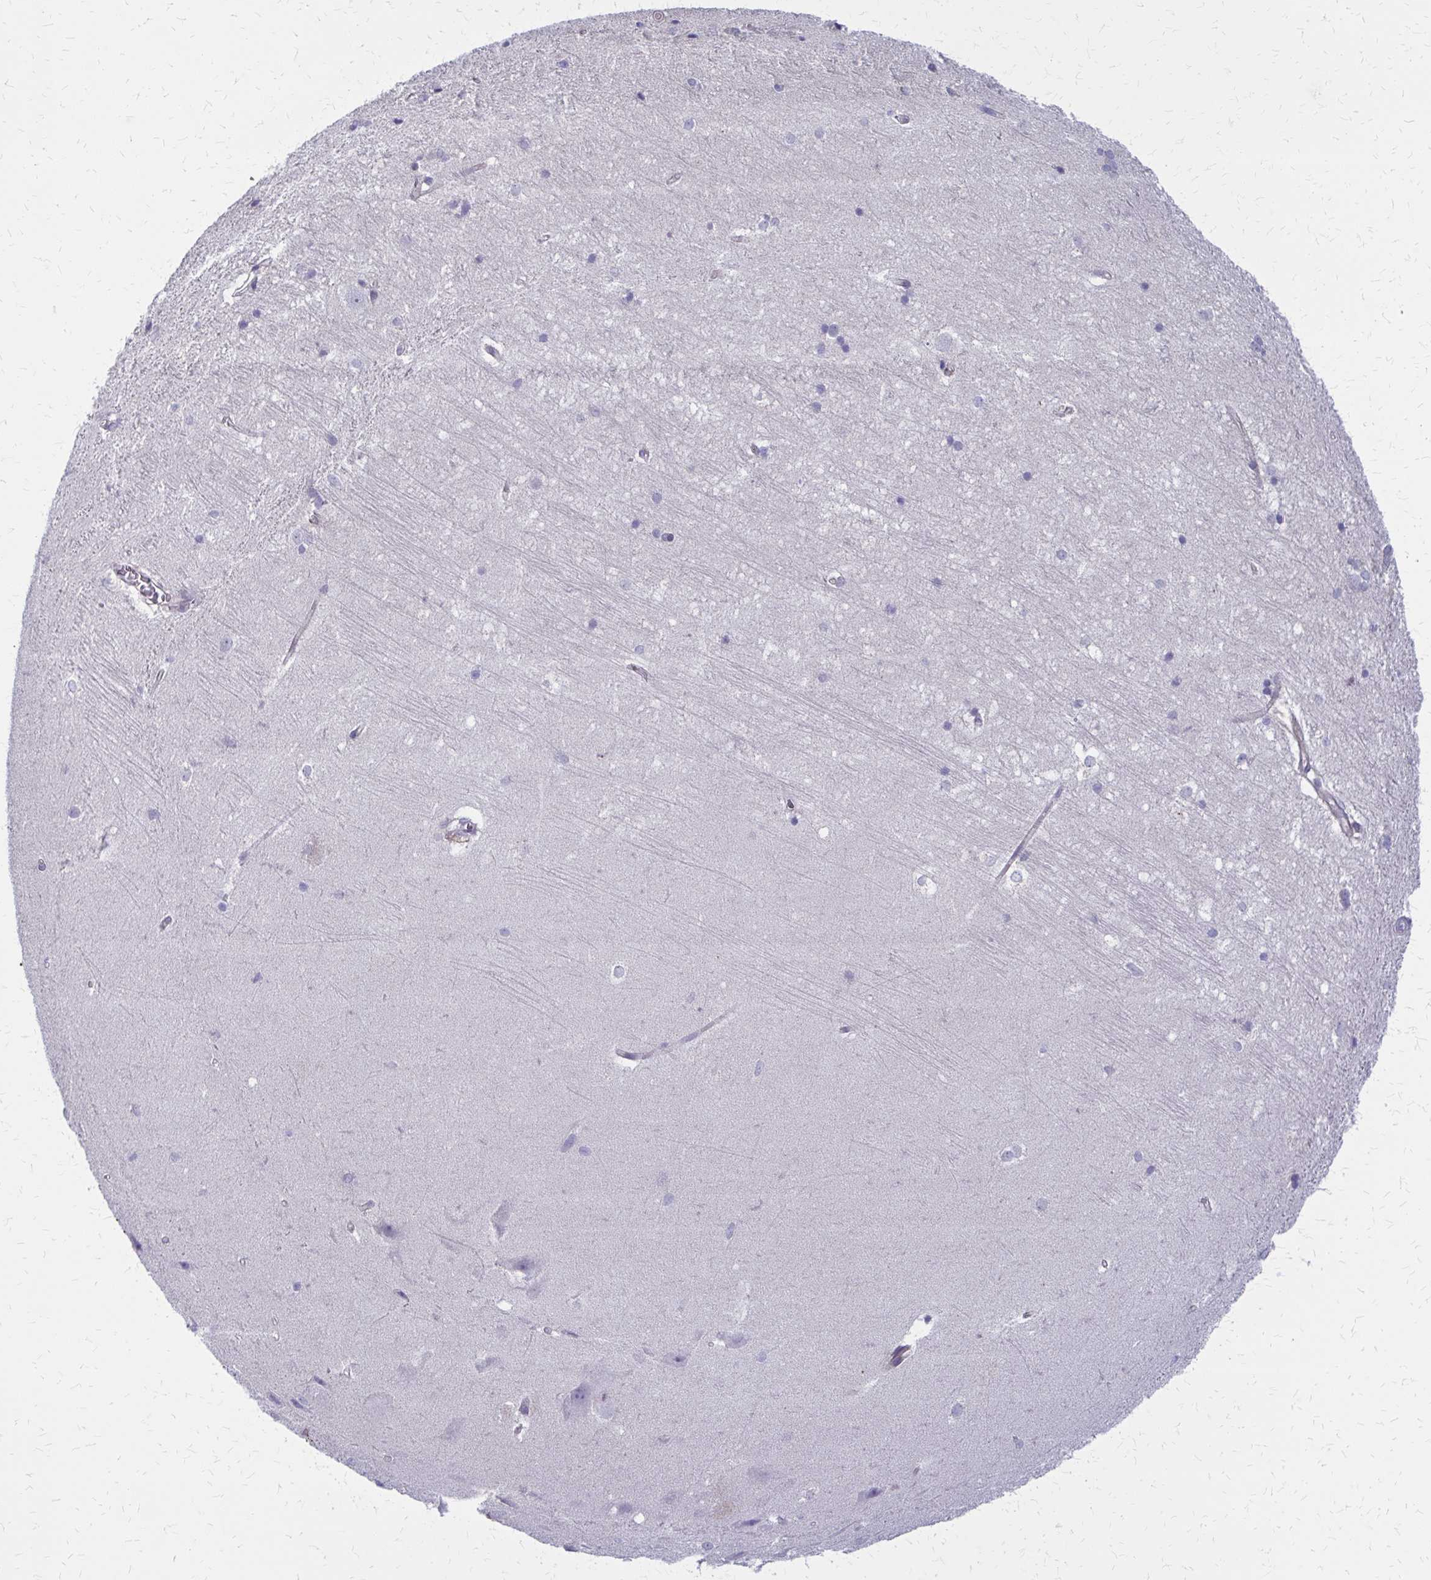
{"staining": {"intensity": "negative", "quantity": "none", "location": "none"}, "tissue": "hippocampus", "cell_type": "Glial cells", "image_type": "normal", "snomed": [{"axis": "morphology", "description": "Normal tissue, NOS"}, {"axis": "topography", "description": "Cerebral cortex"}, {"axis": "topography", "description": "Hippocampus"}], "caption": "IHC histopathology image of normal hippocampus: human hippocampus stained with DAB (3,3'-diaminobenzidine) reveals no significant protein staining in glial cells.", "gene": "GLYATL2", "patient": {"sex": "female", "age": 19}}